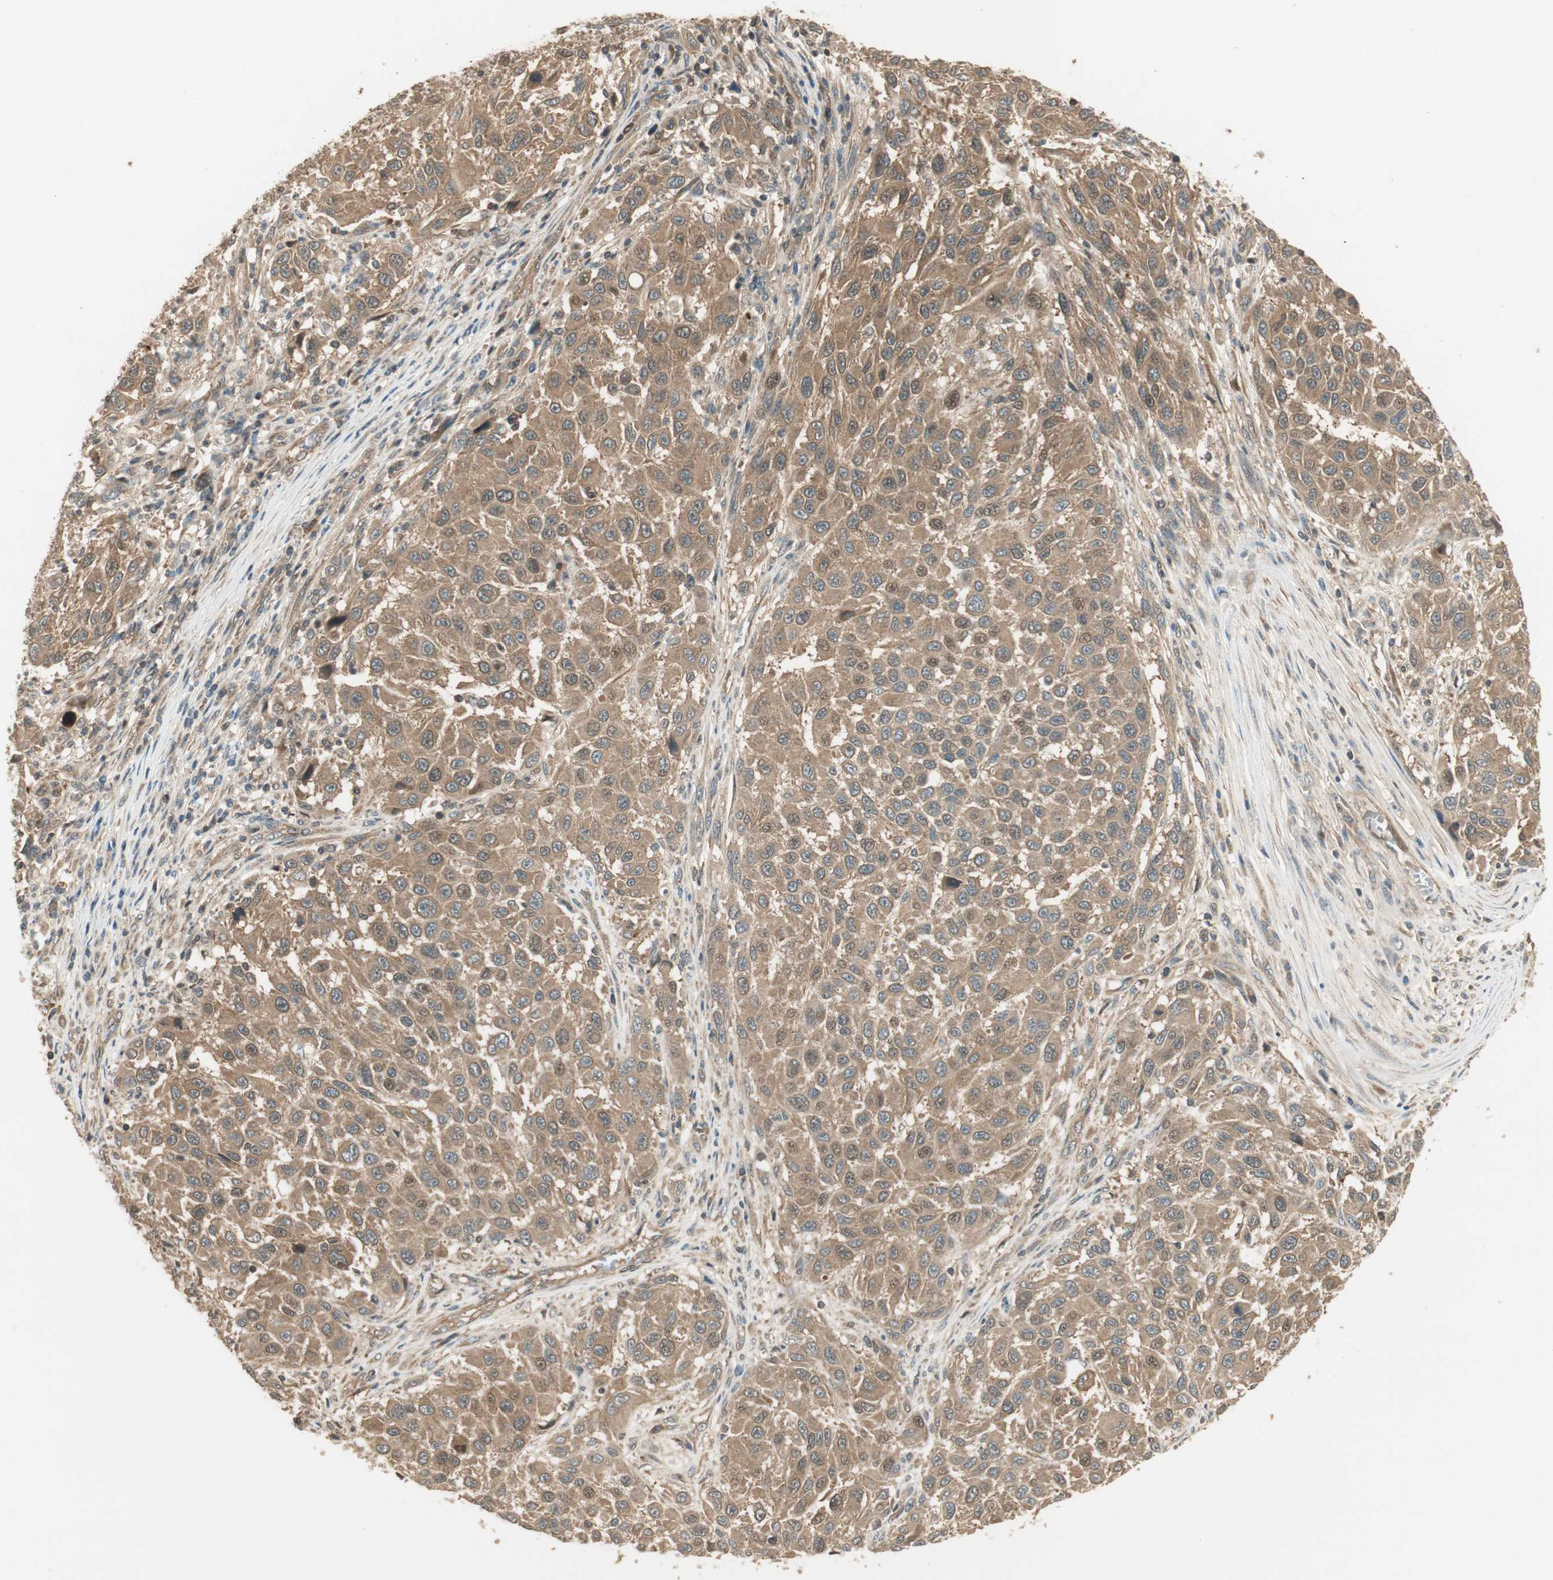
{"staining": {"intensity": "moderate", "quantity": ">75%", "location": "cytoplasmic/membranous"}, "tissue": "melanoma", "cell_type": "Tumor cells", "image_type": "cancer", "snomed": [{"axis": "morphology", "description": "Malignant melanoma, Metastatic site"}, {"axis": "topography", "description": "Lymph node"}], "caption": "IHC of malignant melanoma (metastatic site) displays medium levels of moderate cytoplasmic/membranous staining in approximately >75% of tumor cells.", "gene": "PFDN5", "patient": {"sex": "male", "age": 61}}